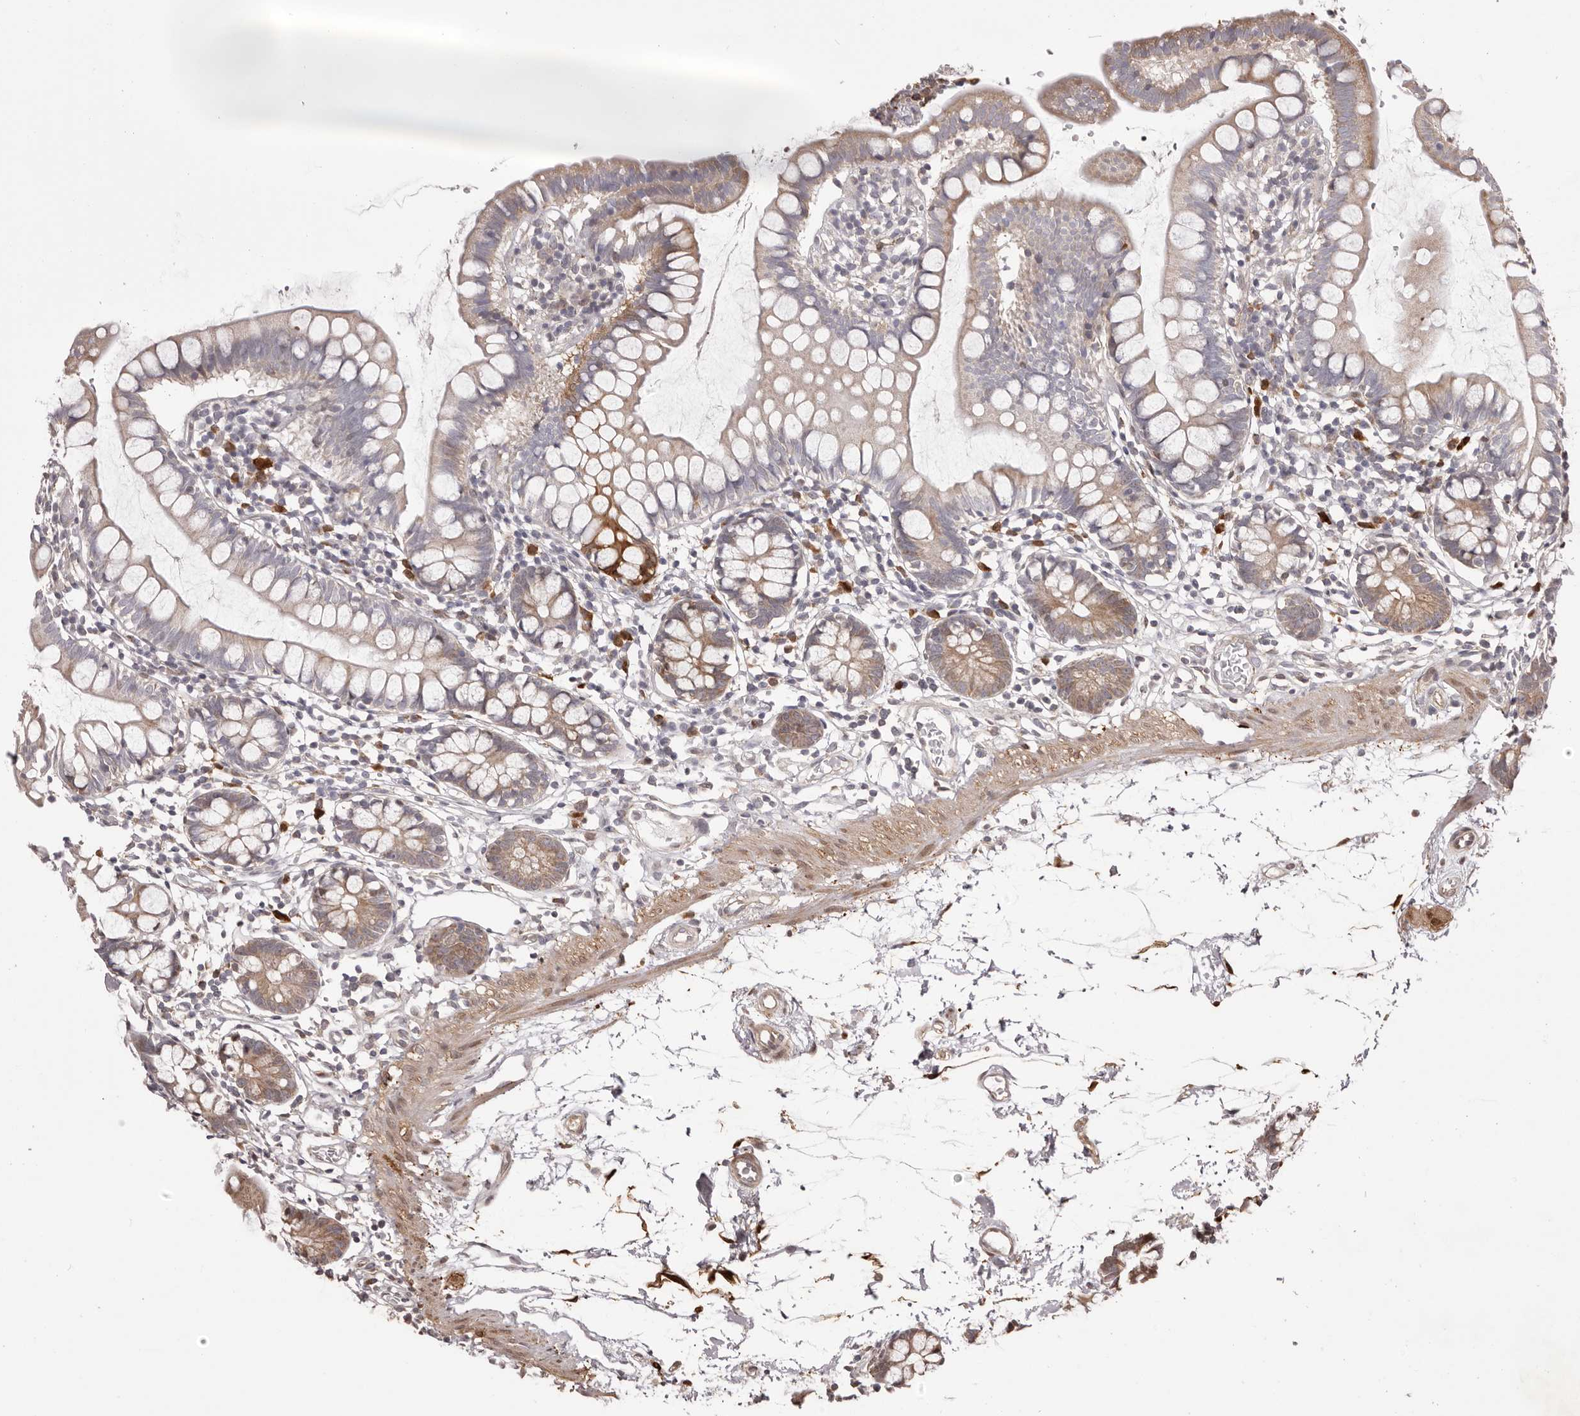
{"staining": {"intensity": "moderate", "quantity": "25%-75%", "location": "cytoplasmic/membranous"}, "tissue": "small intestine", "cell_type": "Glandular cells", "image_type": "normal", "snomed": [{"axis": "morphology", "description": "Normal tissue, NOS"}, {"axis": "topography", "description": "Small intestine"}], "caption": "An image showing moderate cytoplasmic/membranous expression in about 25%-75% of glandular cells in normal small intestine, as visualized by brown immunohistochemical staining.", "gene": "GFOD1", "patient": {"sex": "female", "age": 84}}